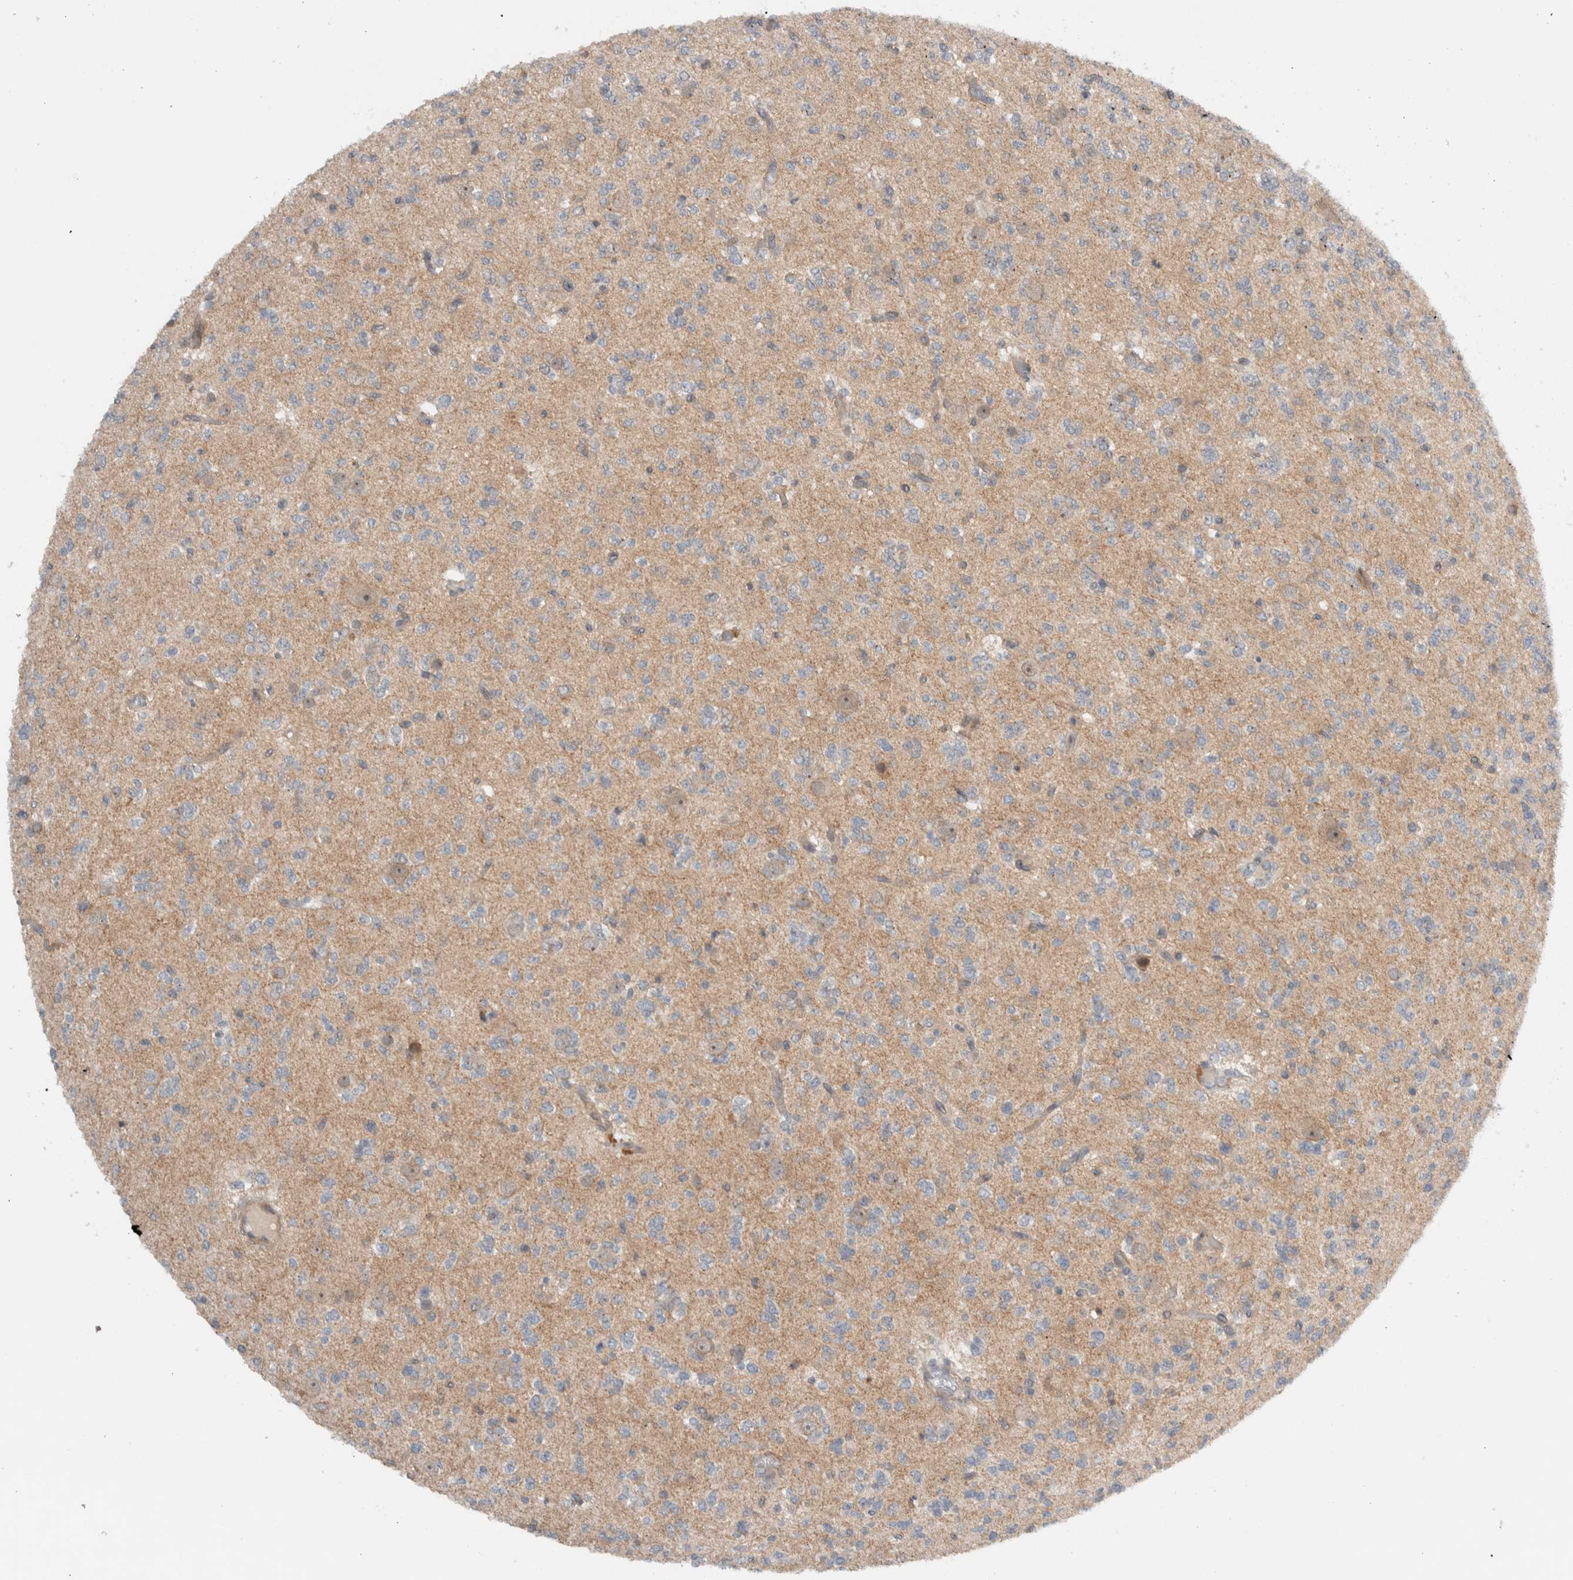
{"staining": {"intensity": "weak", "quantity": ">75%", "location": "cytoplasmic/membranous"}, "tissue": "glioma", "cell_type": "Tumor cells", "image_type": "cancer", "snomed": [{"axis": "morphology", "description": "Glioma, malignant, Low grade"}, {"axis": "topography", "description": "Brain"}], "caption": "Weak cytoplasmic/membranous staining for a protein is identified in approximately >75% of tumor cells of low-grade glioma (malignant) using immunohistochemistry (IHC).", "gene": "MPRIP", "patient": {"sex": "male", "age": 38}}